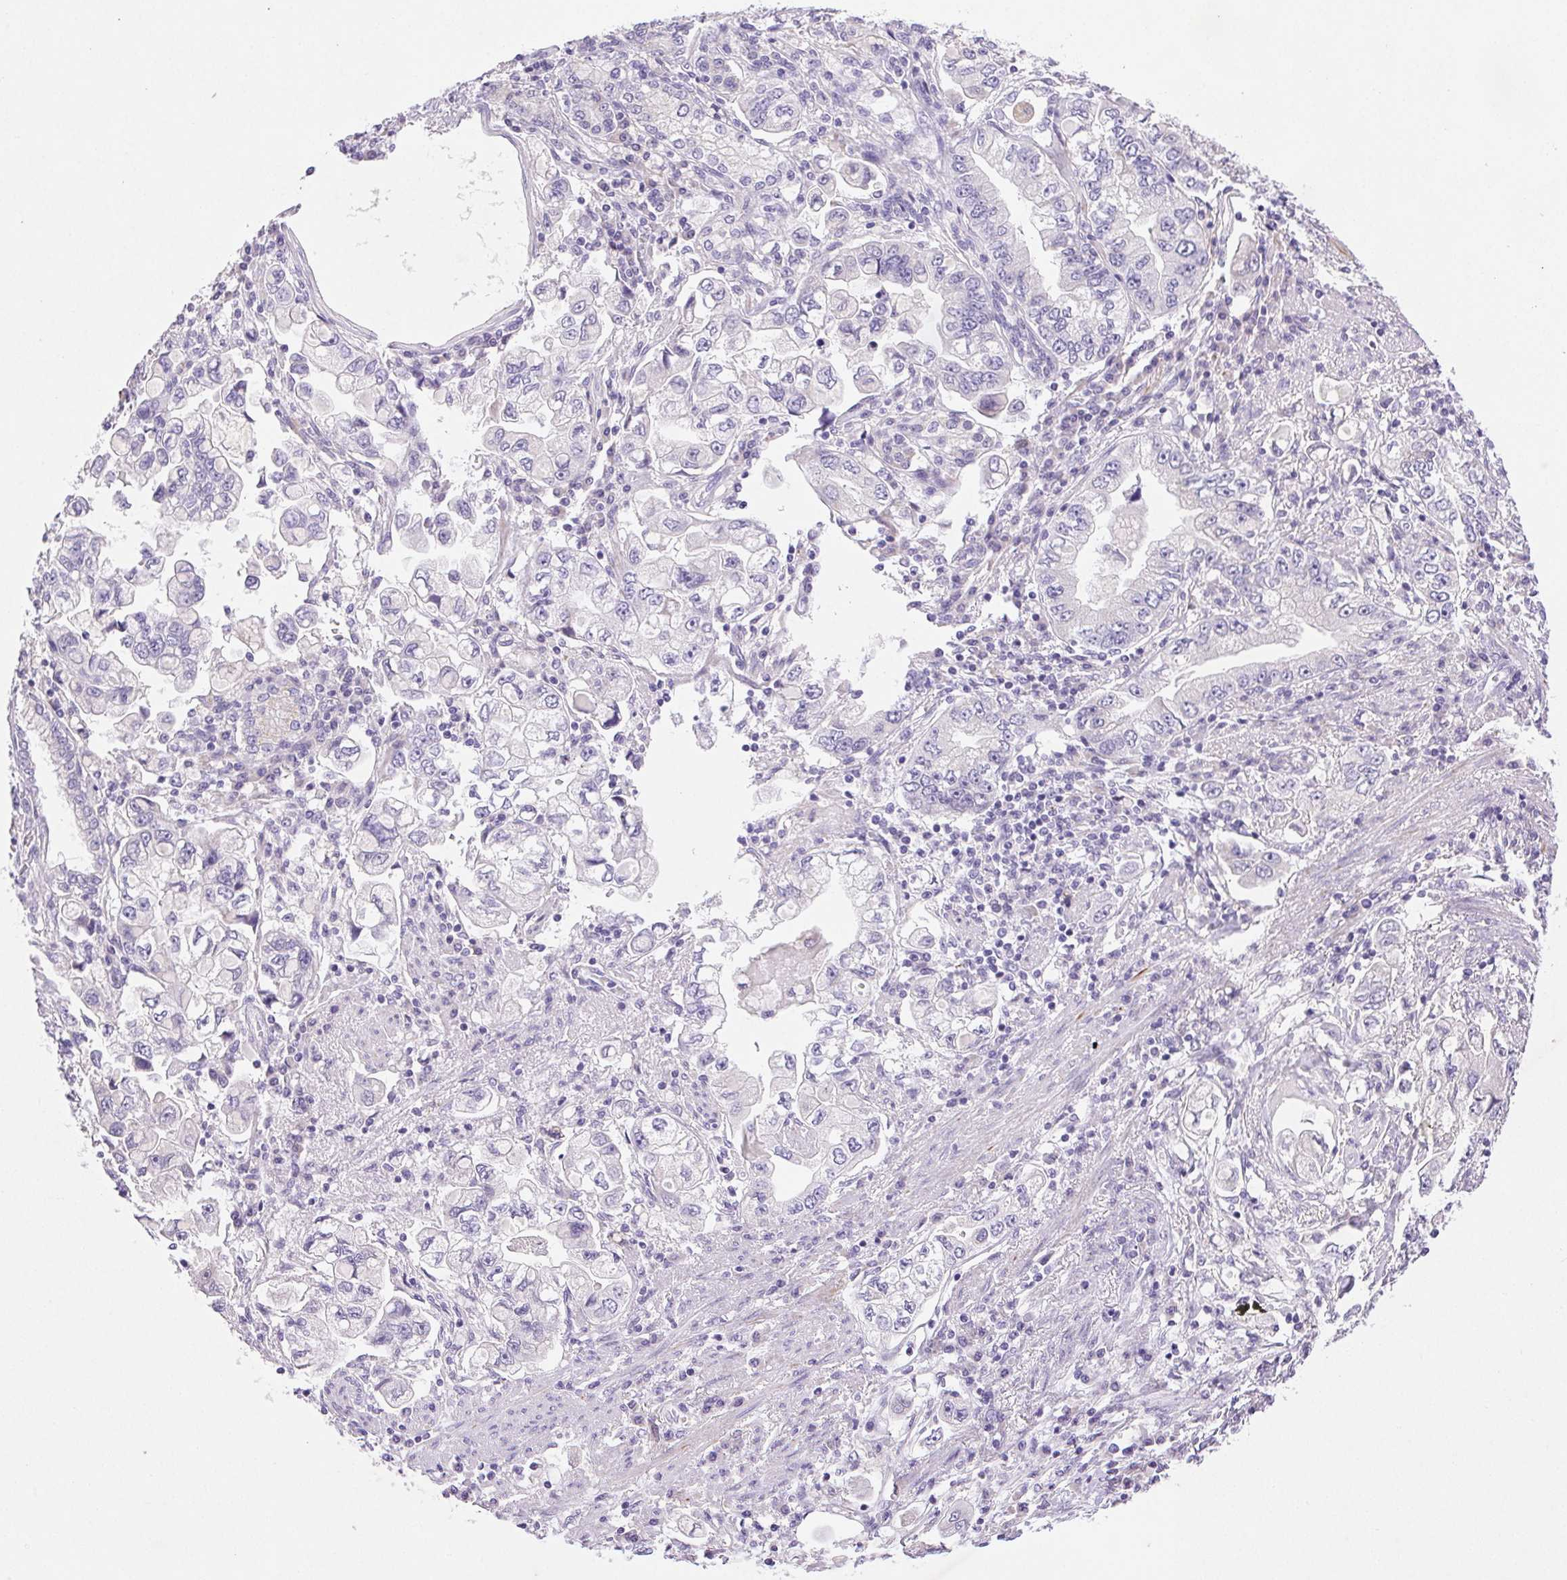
{"staining": {"intensity": "negative", "quantity": "none", "location": "none"}, "tissue": "stomach cancer", "cell_type": "Tumor cells", "image_type": "cancer", "snomed": [{"axis": "morphology", "description": "Adenocarcinoma, NOS"}, {"axis": "topography", "description": "Stomach, lower"}], "caption": "Immunohistochemistry micrograph of neoplastic tissue: human stomach cancer (adenocarcinoma) stained with DAB reveals no significant protein expression in tumor cells. The staining was performed using DAB to visualize the protein expression in brown, while the nuclei were stained in blue with hematoxylin (Magnification: 20x).", "gene": "ARHGAP11B", "patient": {"sex": "female", "age": 93}}